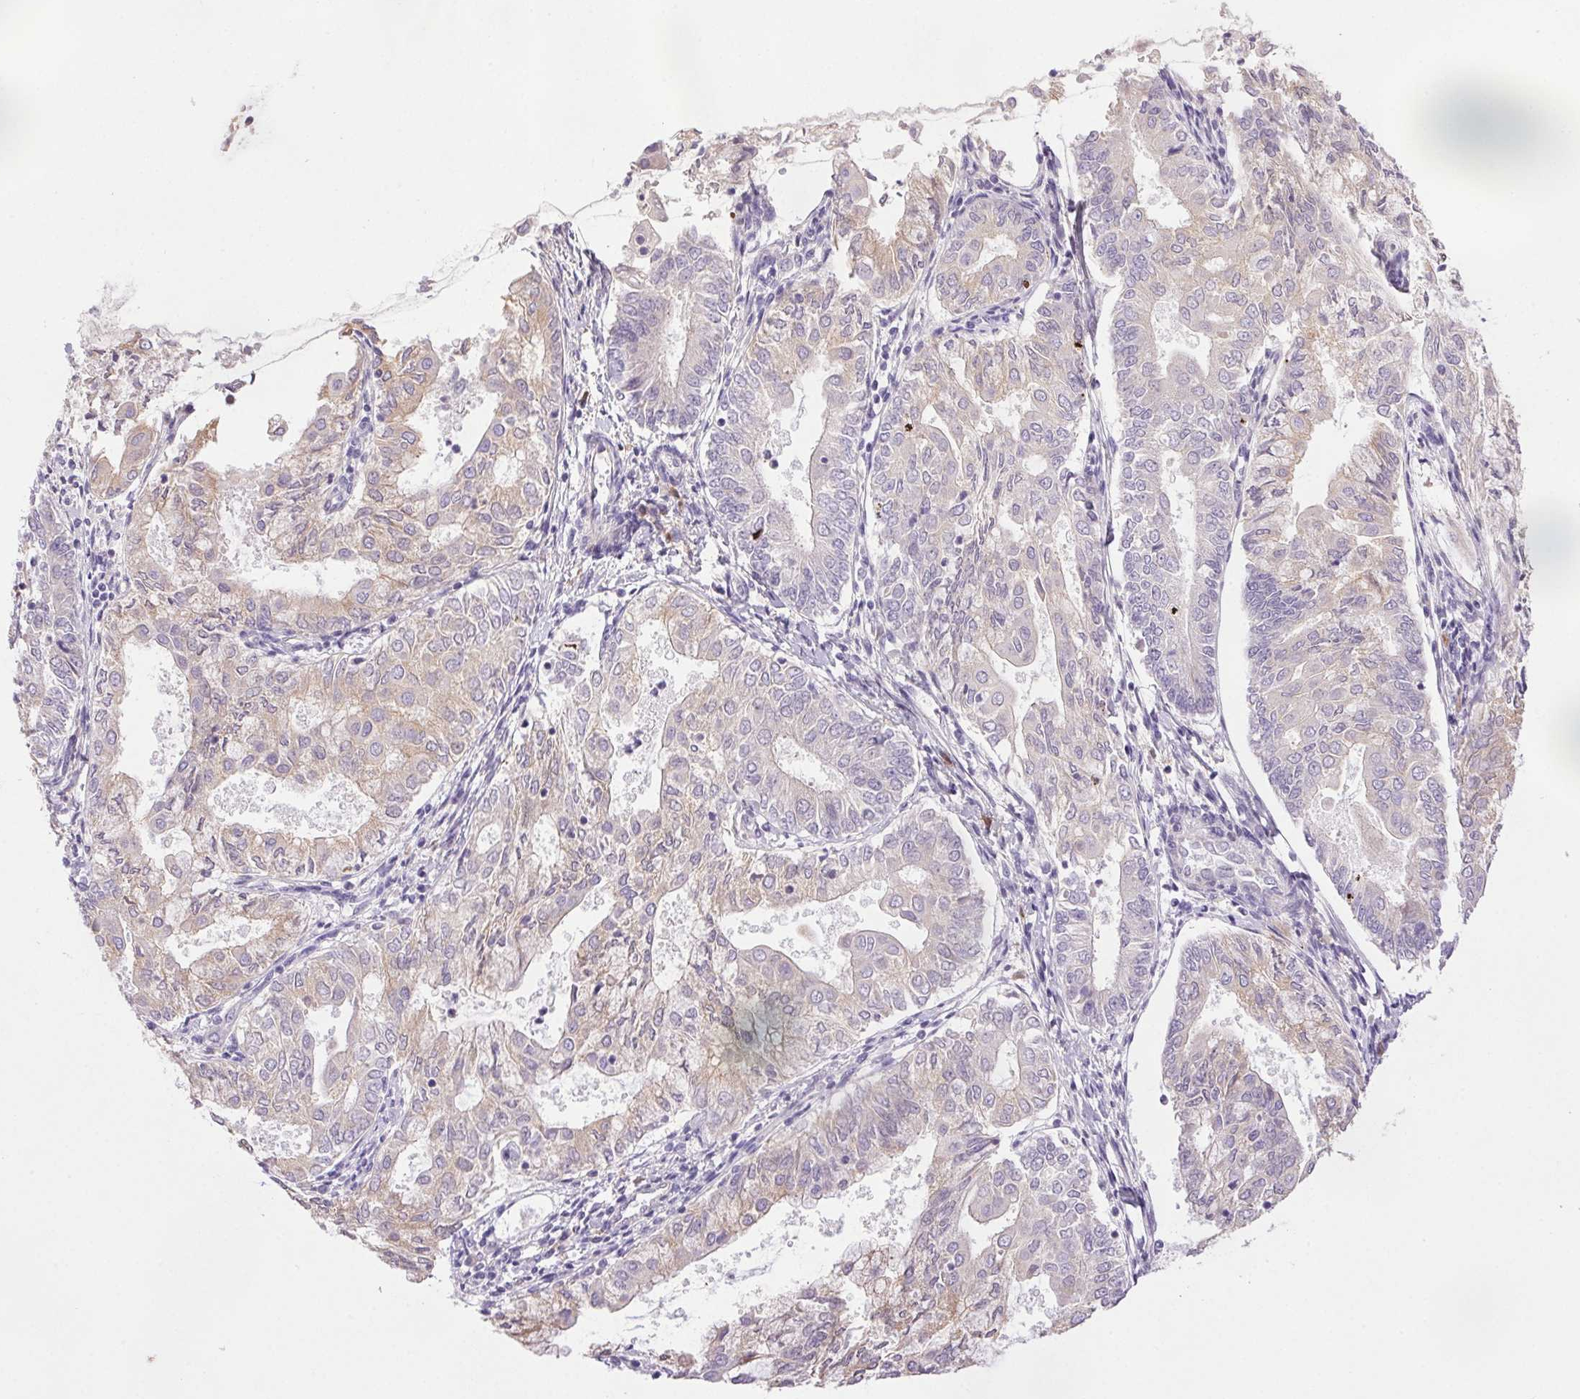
{"staining": {"intensity": "weak", "quantity": "<25%", "location": "cytoplasmic/membranous"}, "tissue": "endometrial cancer", "cell_type": "Tumor cells", "image_type": "cancer", "snomed": [{"axis": "morphology", "description": "Adenocarcinoma, NOS"}, {"axis": "topography", "description": "Endometrium"}], "caption": "Human endometrial cancer (adenocarcinoma) stained for a protein using IHC exhibits no positivity in tumor cells.", "gene": "LRRTM1", "patient": {"sex": "female", "age": 68}}